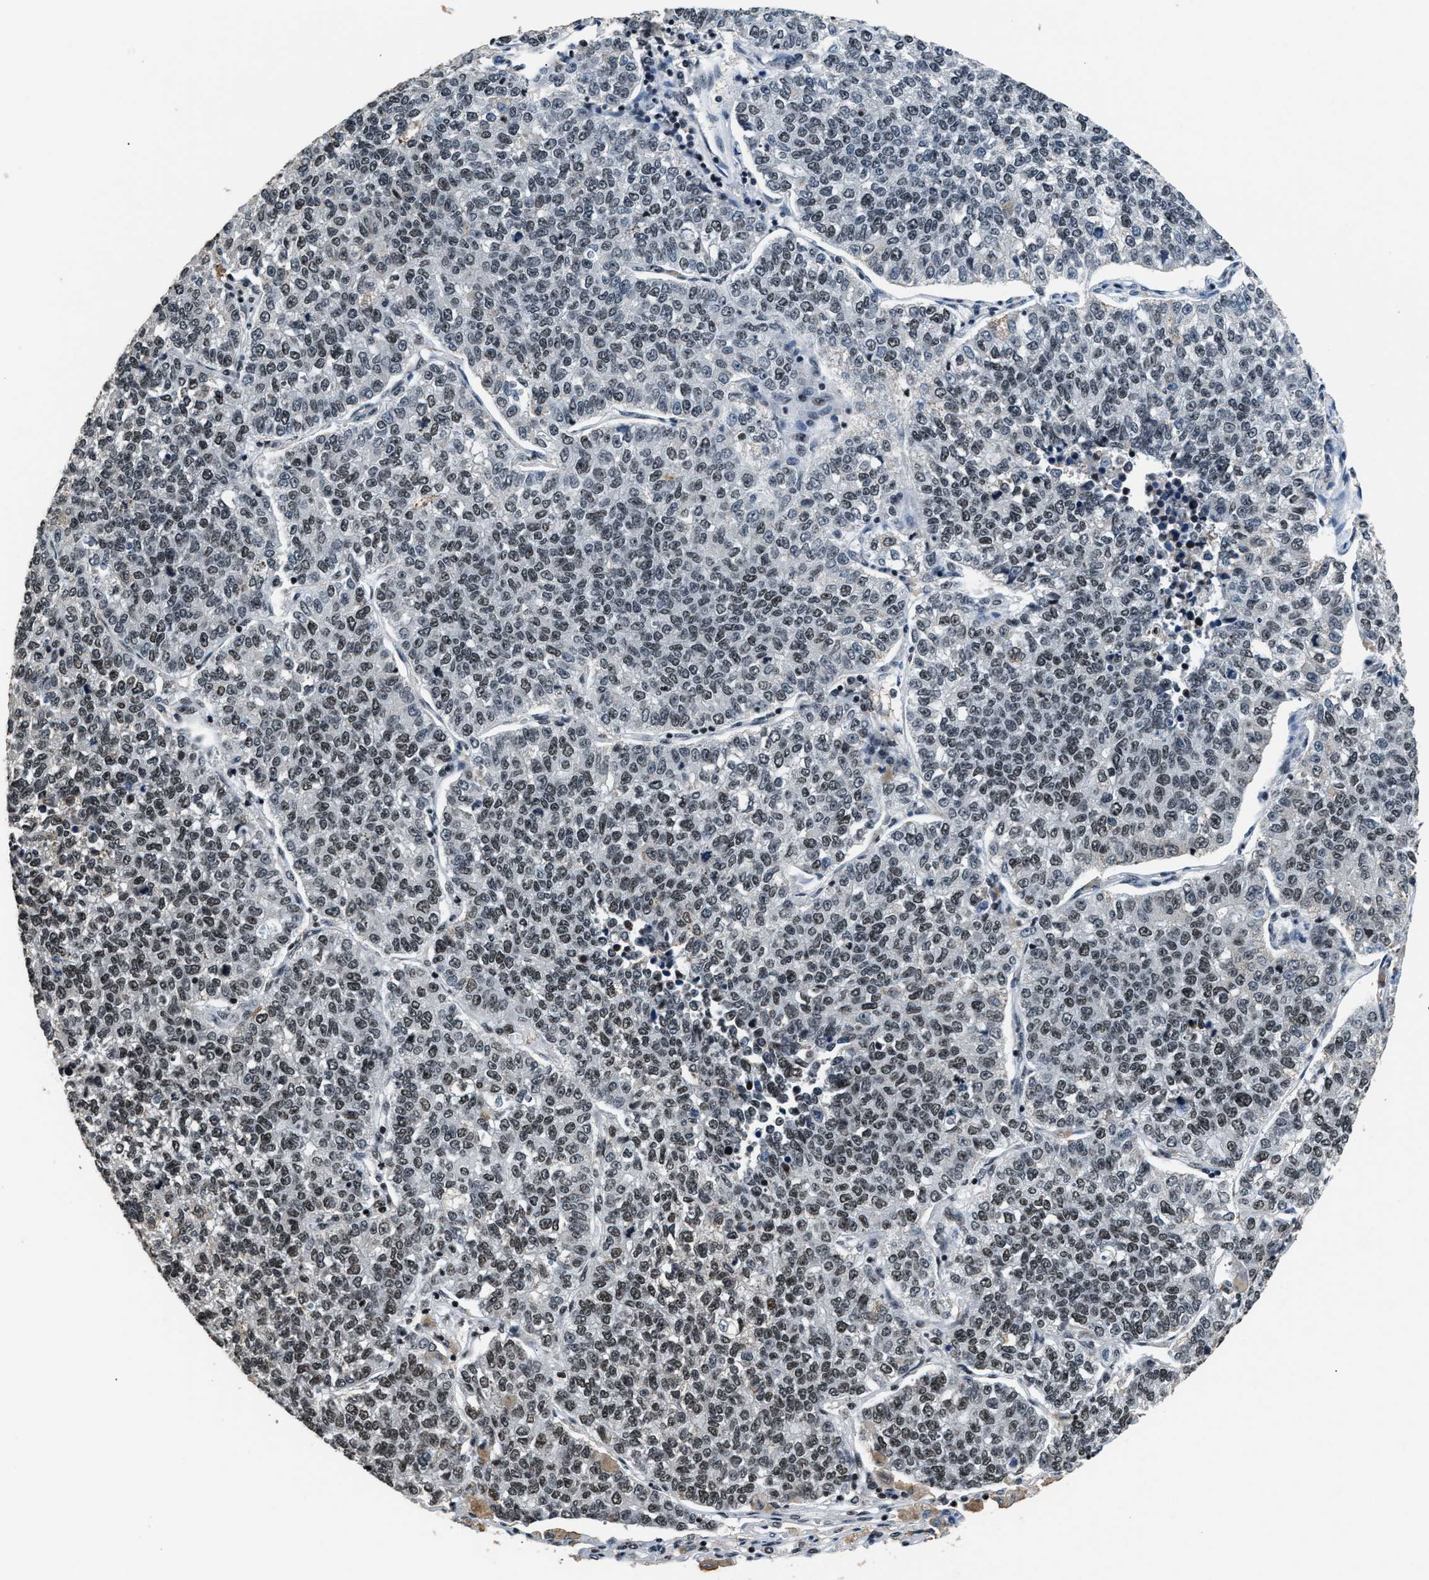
{"staining": {"intensity": "strong", "quantity": "<25%", "location": "nuclear"}, "tissue": "lung cancer", "cell_type": "Tumor cells", "image_type": "cancer", "snomed": [{"axis": "morphology", "description": "Adenocarcinoma, NOS"}, {"axis": "topography", "description": "Lung"}], "caption": "Protein staining exhibits strong nuclear expression in about <25% of tumor cells in adenocarcinoma (lung).", "gene": "RAD21", "patient": {"sex": "male", "age": 49}}